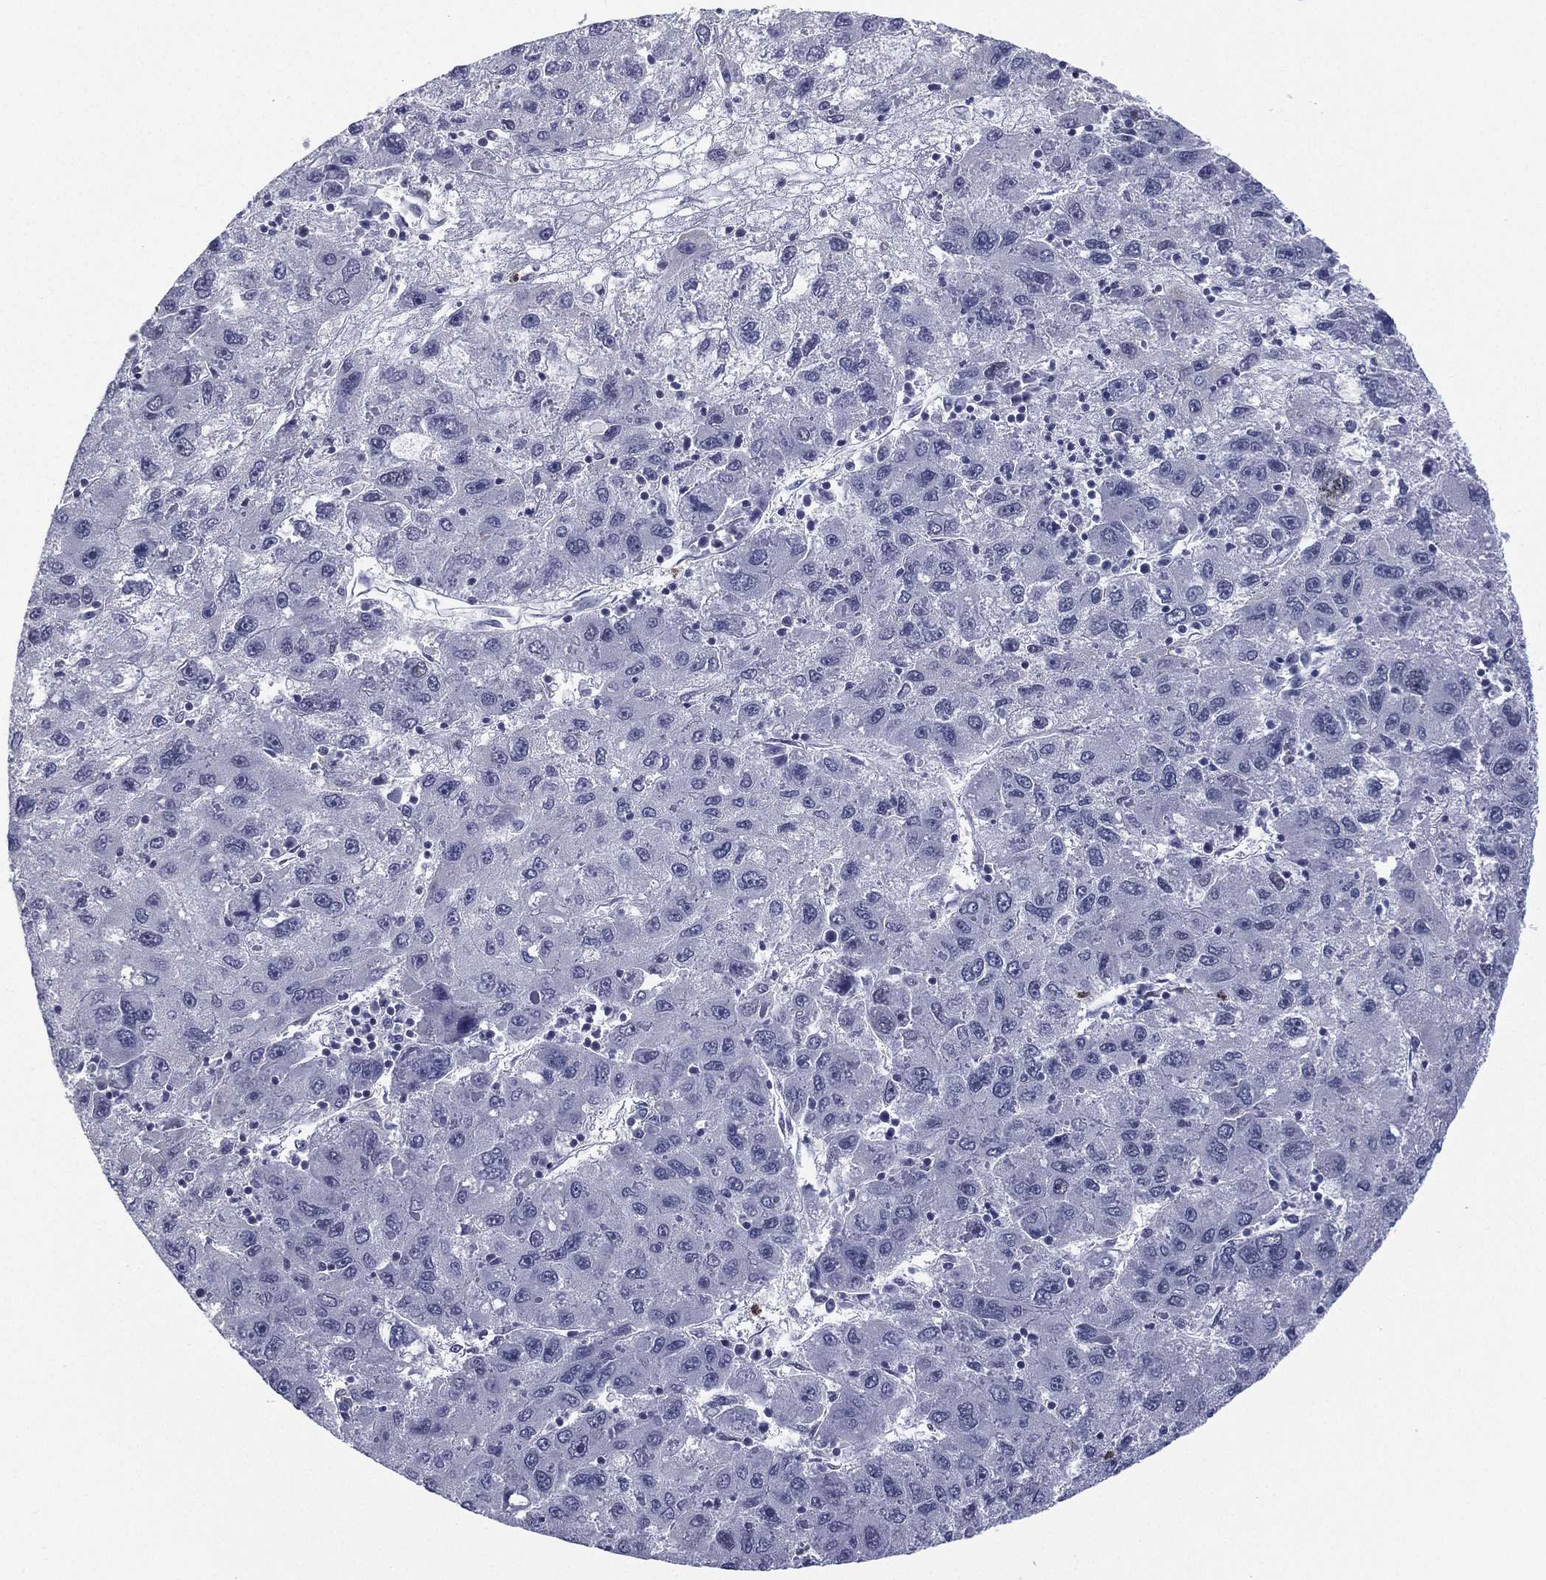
{"staining": {"intensity": "negative", "quantity": "none", "location": "none"}, "tissue": "liver cancer", "cell_type": "Tumor cells", "image_type": "cancer", "snomed": [{"axis": "morphology", "description": "Carcinoma, Hepatocellular, NOS"}, {"axis": "topography", "description": "Liver"}], "caption": "The immunohistochemistry histopathology image has no significant positivity in tumor cells of liver hepatocellular carcinoma tissue.", "gene": "ZNF711", "patient": {"sex": "male", "age": 75}}